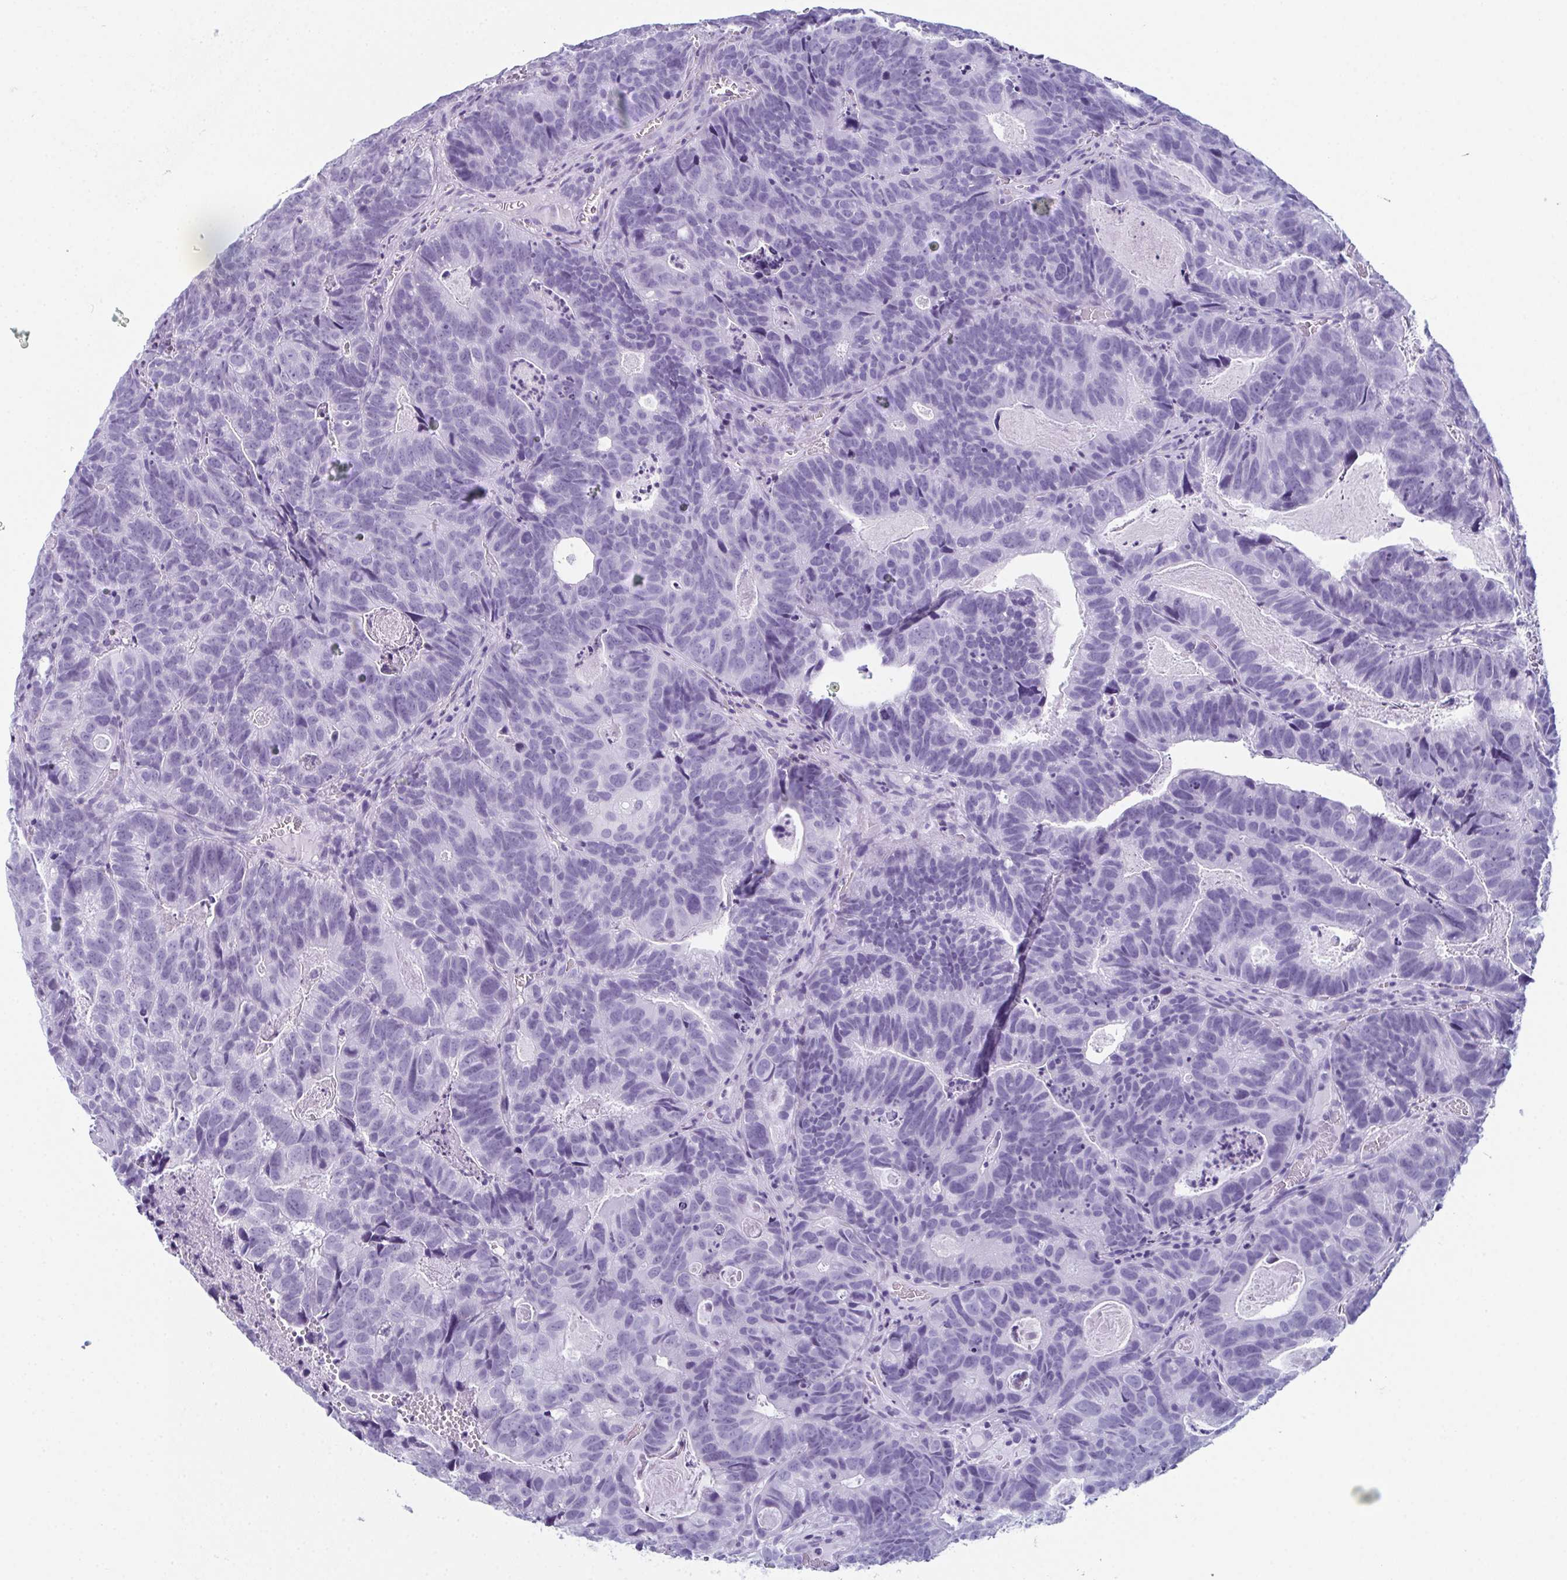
{"staining": {"intensity": "negative", "quantity": "none", "location": "none"}, "tissue": "head and neck cancer", "cell_type": "Tumor cells", "image_type": "cancer", "snomed": [{"axis": "morphology", "description": "Adenocarcinoma, NOS"}, {"axis": "topography", "description": "Head-Neck"}], "caption": "Tumor cells show no significant protein positivity in head and neck cancer (adenocarcinoma).", "gene": "ENKUR", "patient": {"sex": "male", "age": 62}}